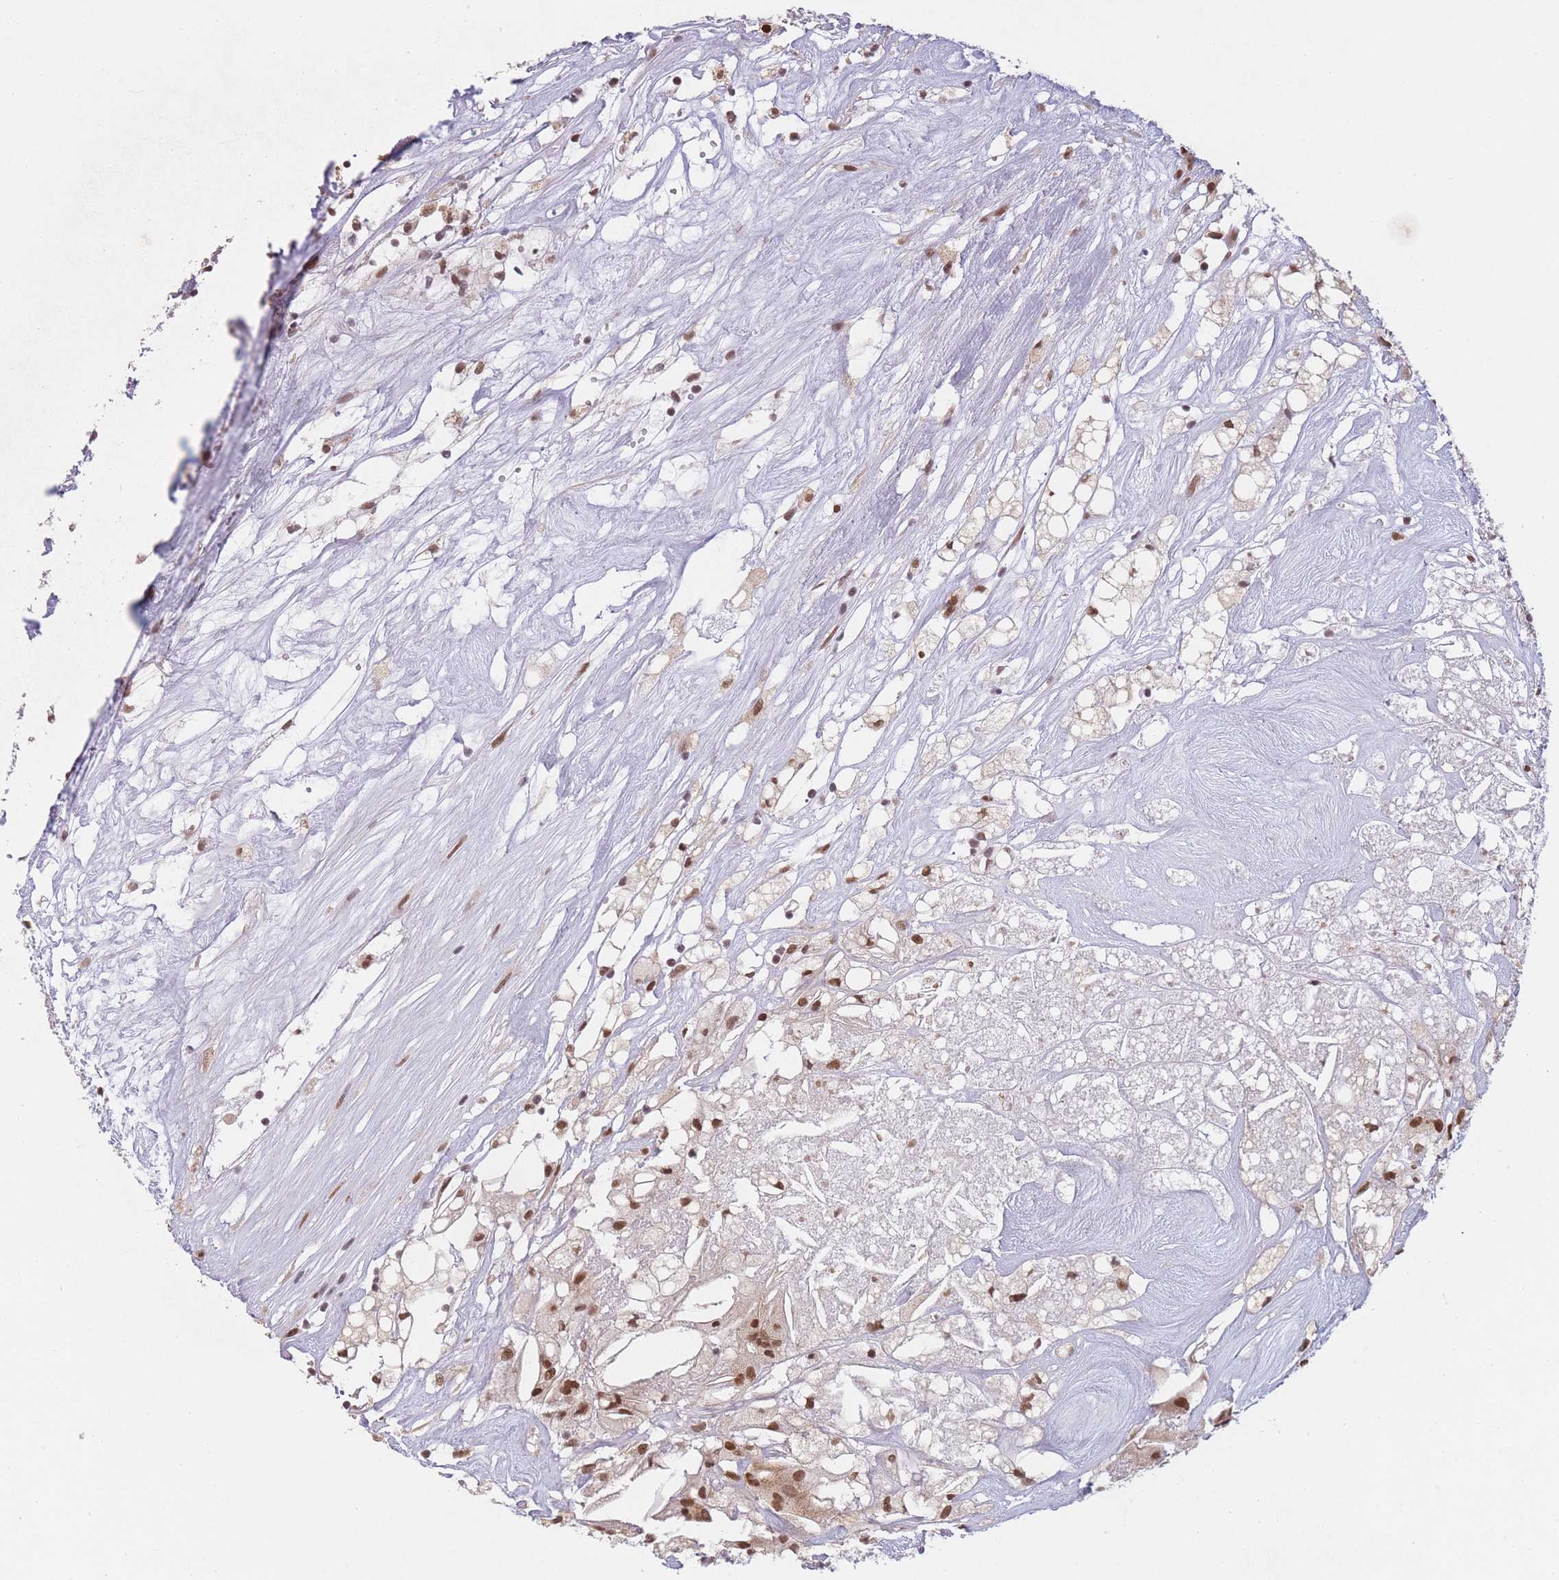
{"staining": {"intensity": "moderate", "quantity": ">75%", "location": "nuclear"}, "tissue": "renal cancer", "cell_type": "Tumor cells", "image_type": "cancer", "snomed": [{"axis": "morphology", "description": "Adenocarcinoma, NOS"}, {"axis": "topography", "description": "Kidney"}], "caption": "Immunohistochemical staining of human renal adenocarcinoma exhibits medium levels of moderate nuclear positivity in about >75% of tumor cells.", "gene": "SUPT6H", "patient": {"sex": "male", "age": 59}}